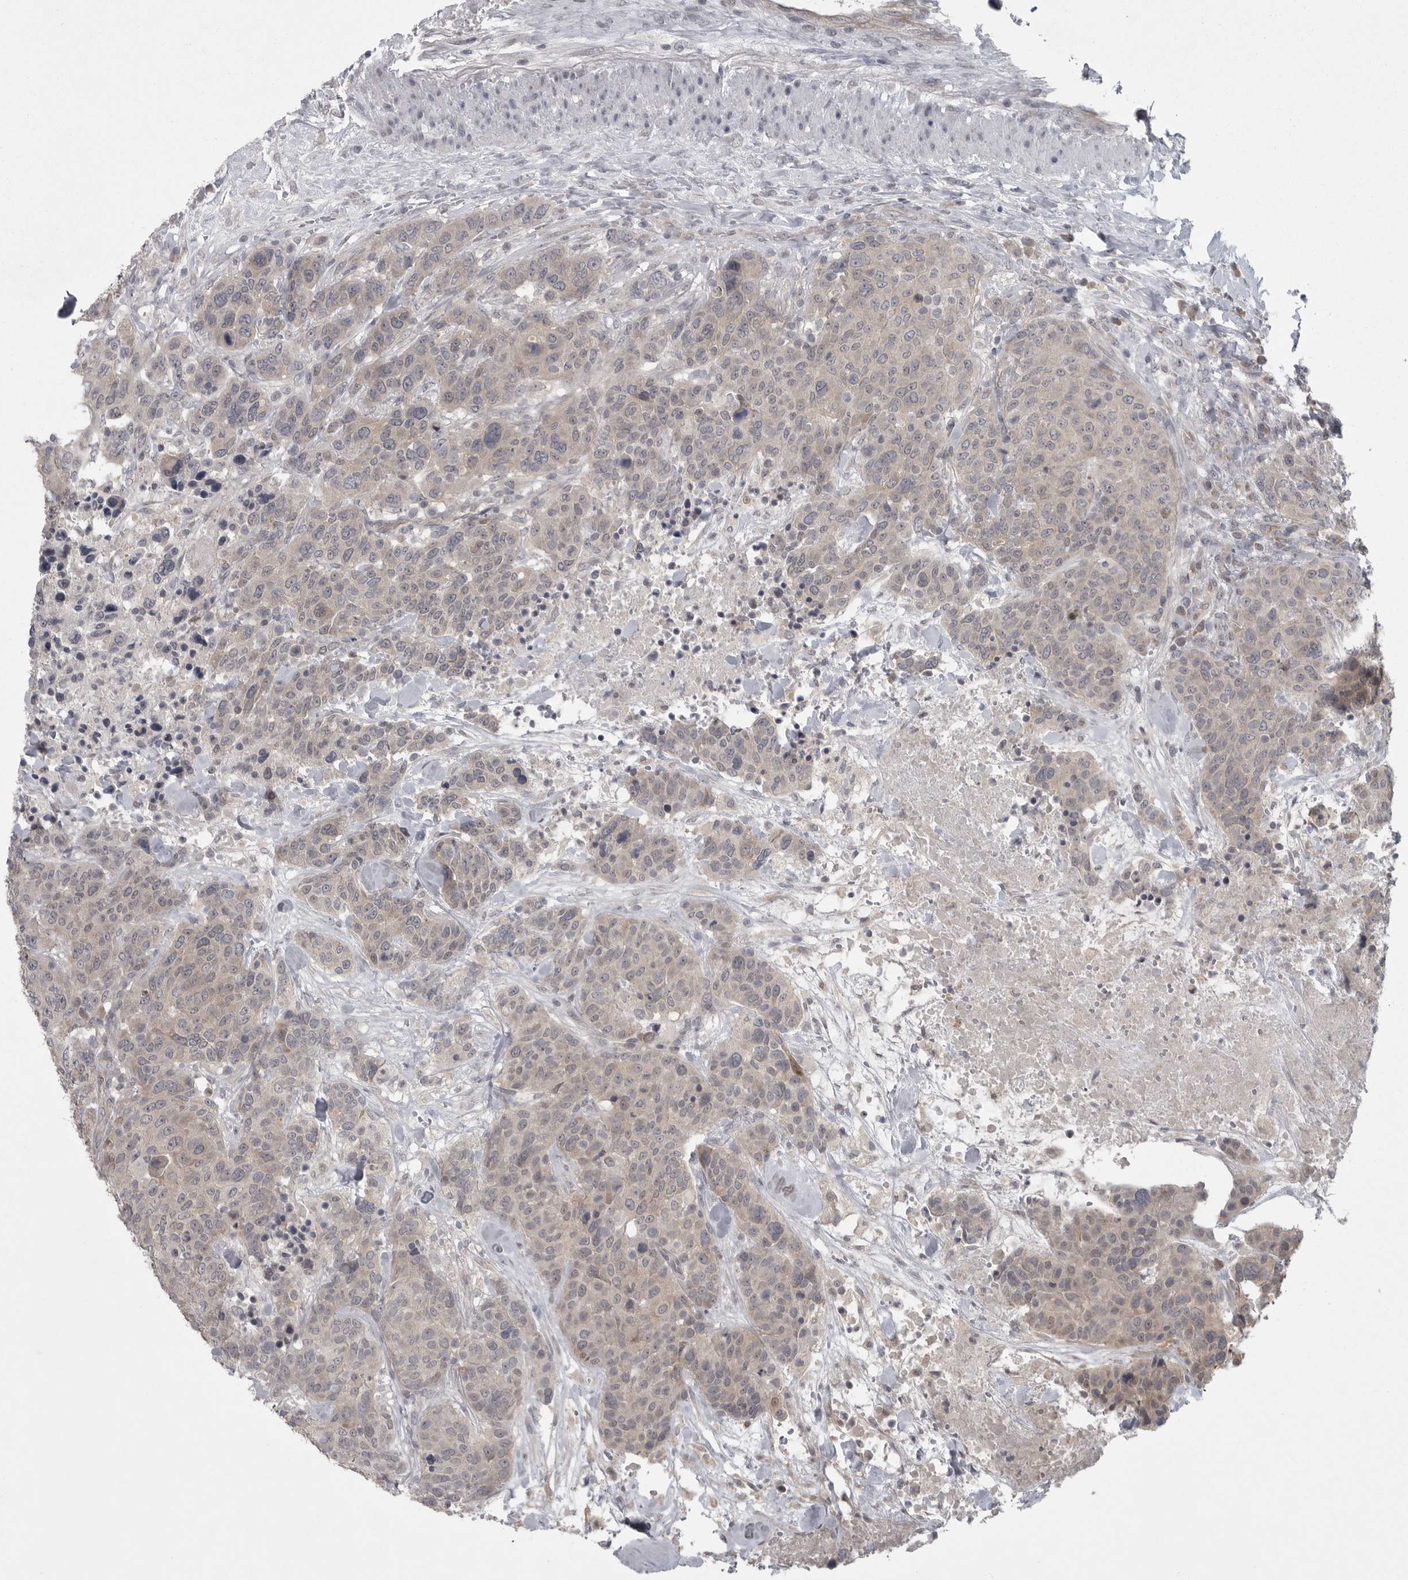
{"staining": {"intensity": "negative", "quantity": "none", "location": "none"}, "tissue": "breast cancer", "cell_type": "Tumor cells", "image_type": "cancer", "snomed": [{"axis": "morphology", "description": "Duct carcinoma"}, {"axis": "topography", "description": "Breast"}], "caption": "This histopathology image is of breast cancer (invasive ductal carcinoma) stained with immunohistochemistry to label a protein in brown with the nuclei are counter-stained blue. There is no positivity in tumor cells.", "gene": "PHF13", "patient": {"sex": "female", "age": 37}}